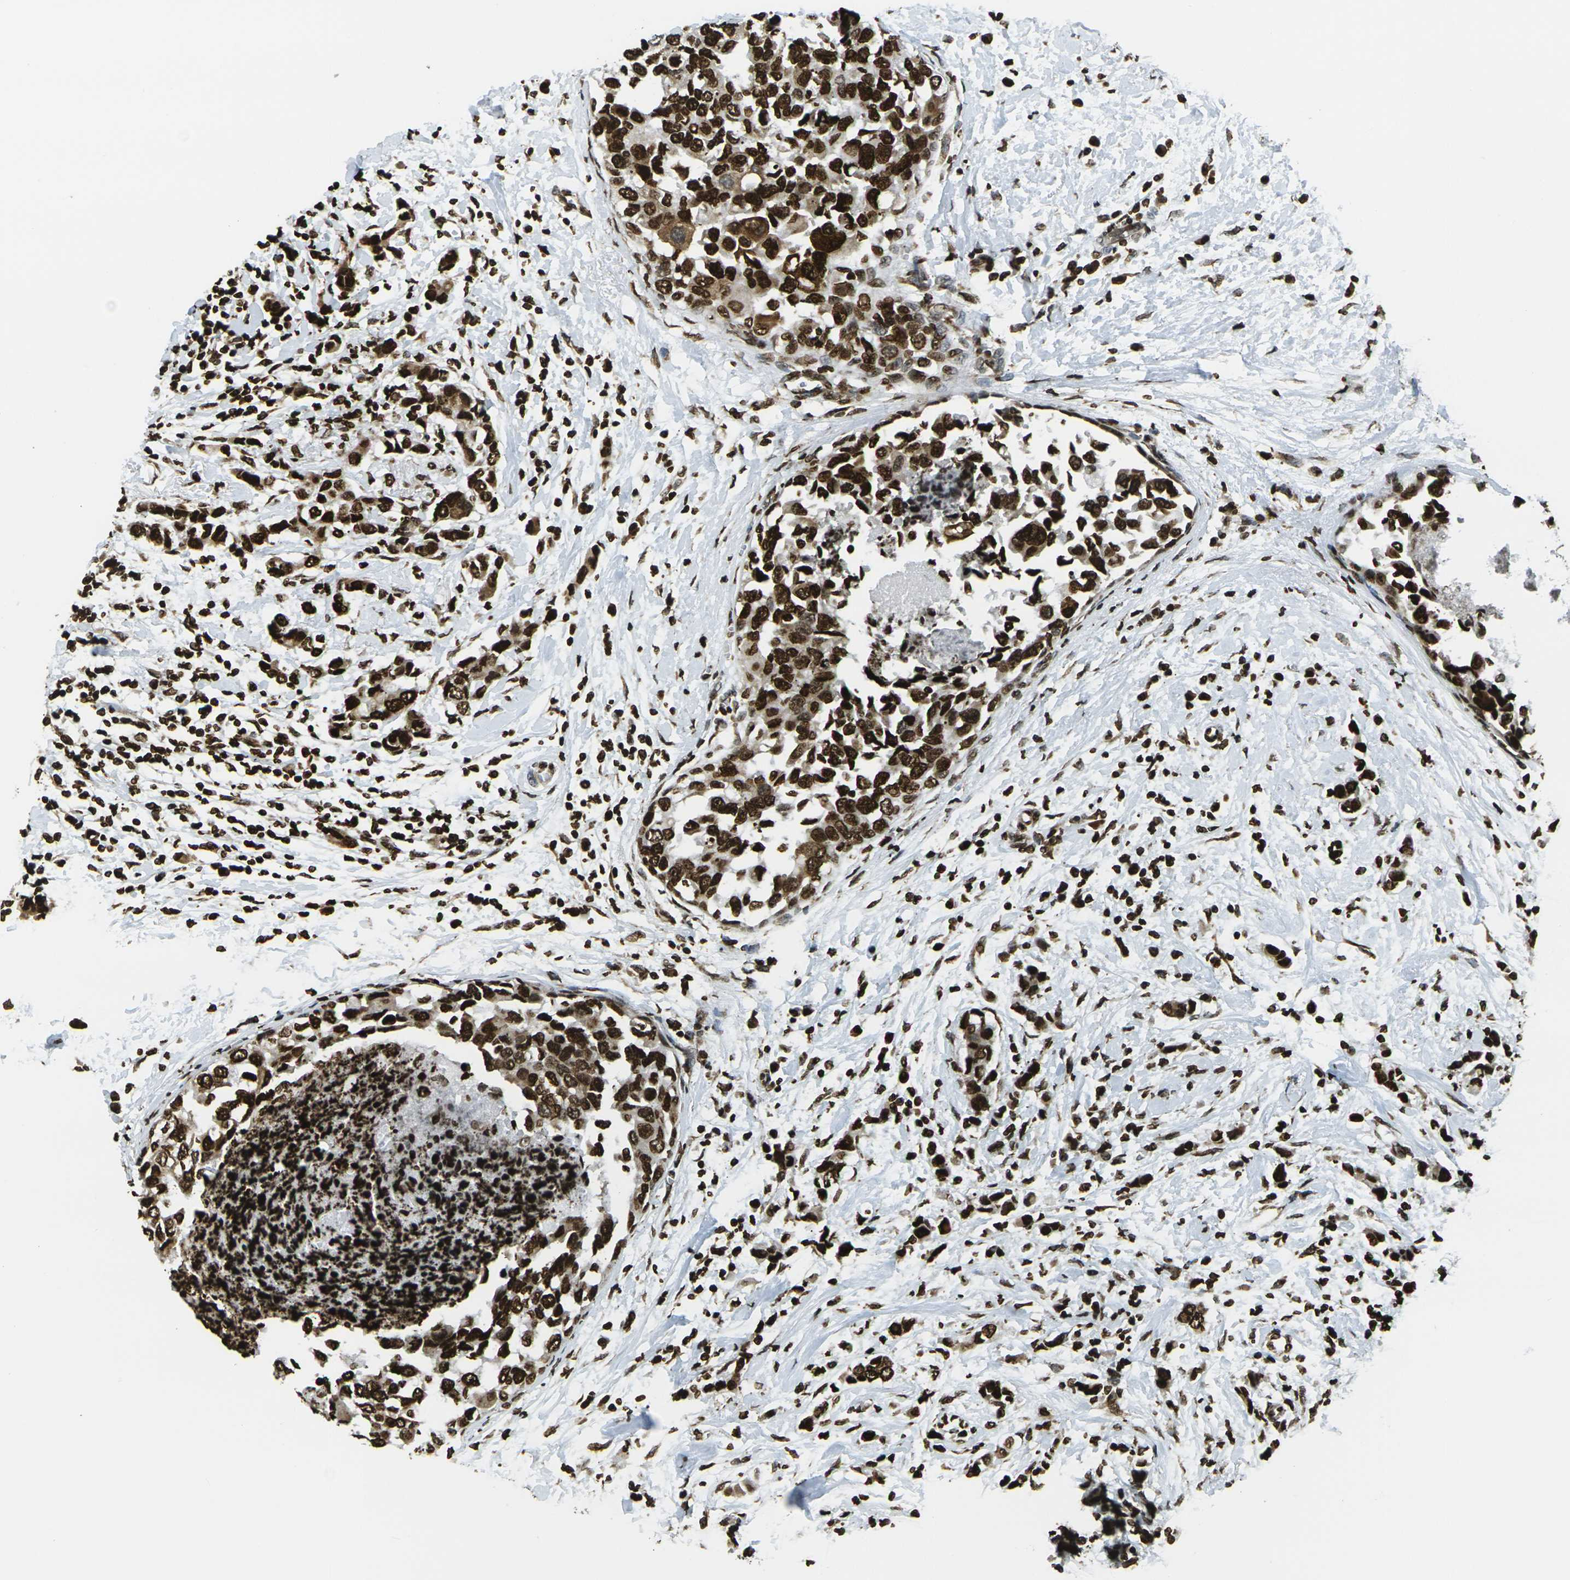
{"staining": {"intensity": "strong", "quantity": ">75%", "location": "nuclear"}, "tissue": "breast cancer", "cell_type": "Tumor cells", "image_type": "cancer", "snomed": [{"axis": "morphology", "description": "Normal tissue, NOS"}, {"axis": "morphology", "description": "Duct carcinoma"}, {"axis": "topography", "description": "Breast"}], "caption": "Protein expression analysis of breast cancer displays strong nuclear positivity in approximately >75% of tumor cells.", "gene": "H1-2", "patient": {"sex": "female", "age": 50}}